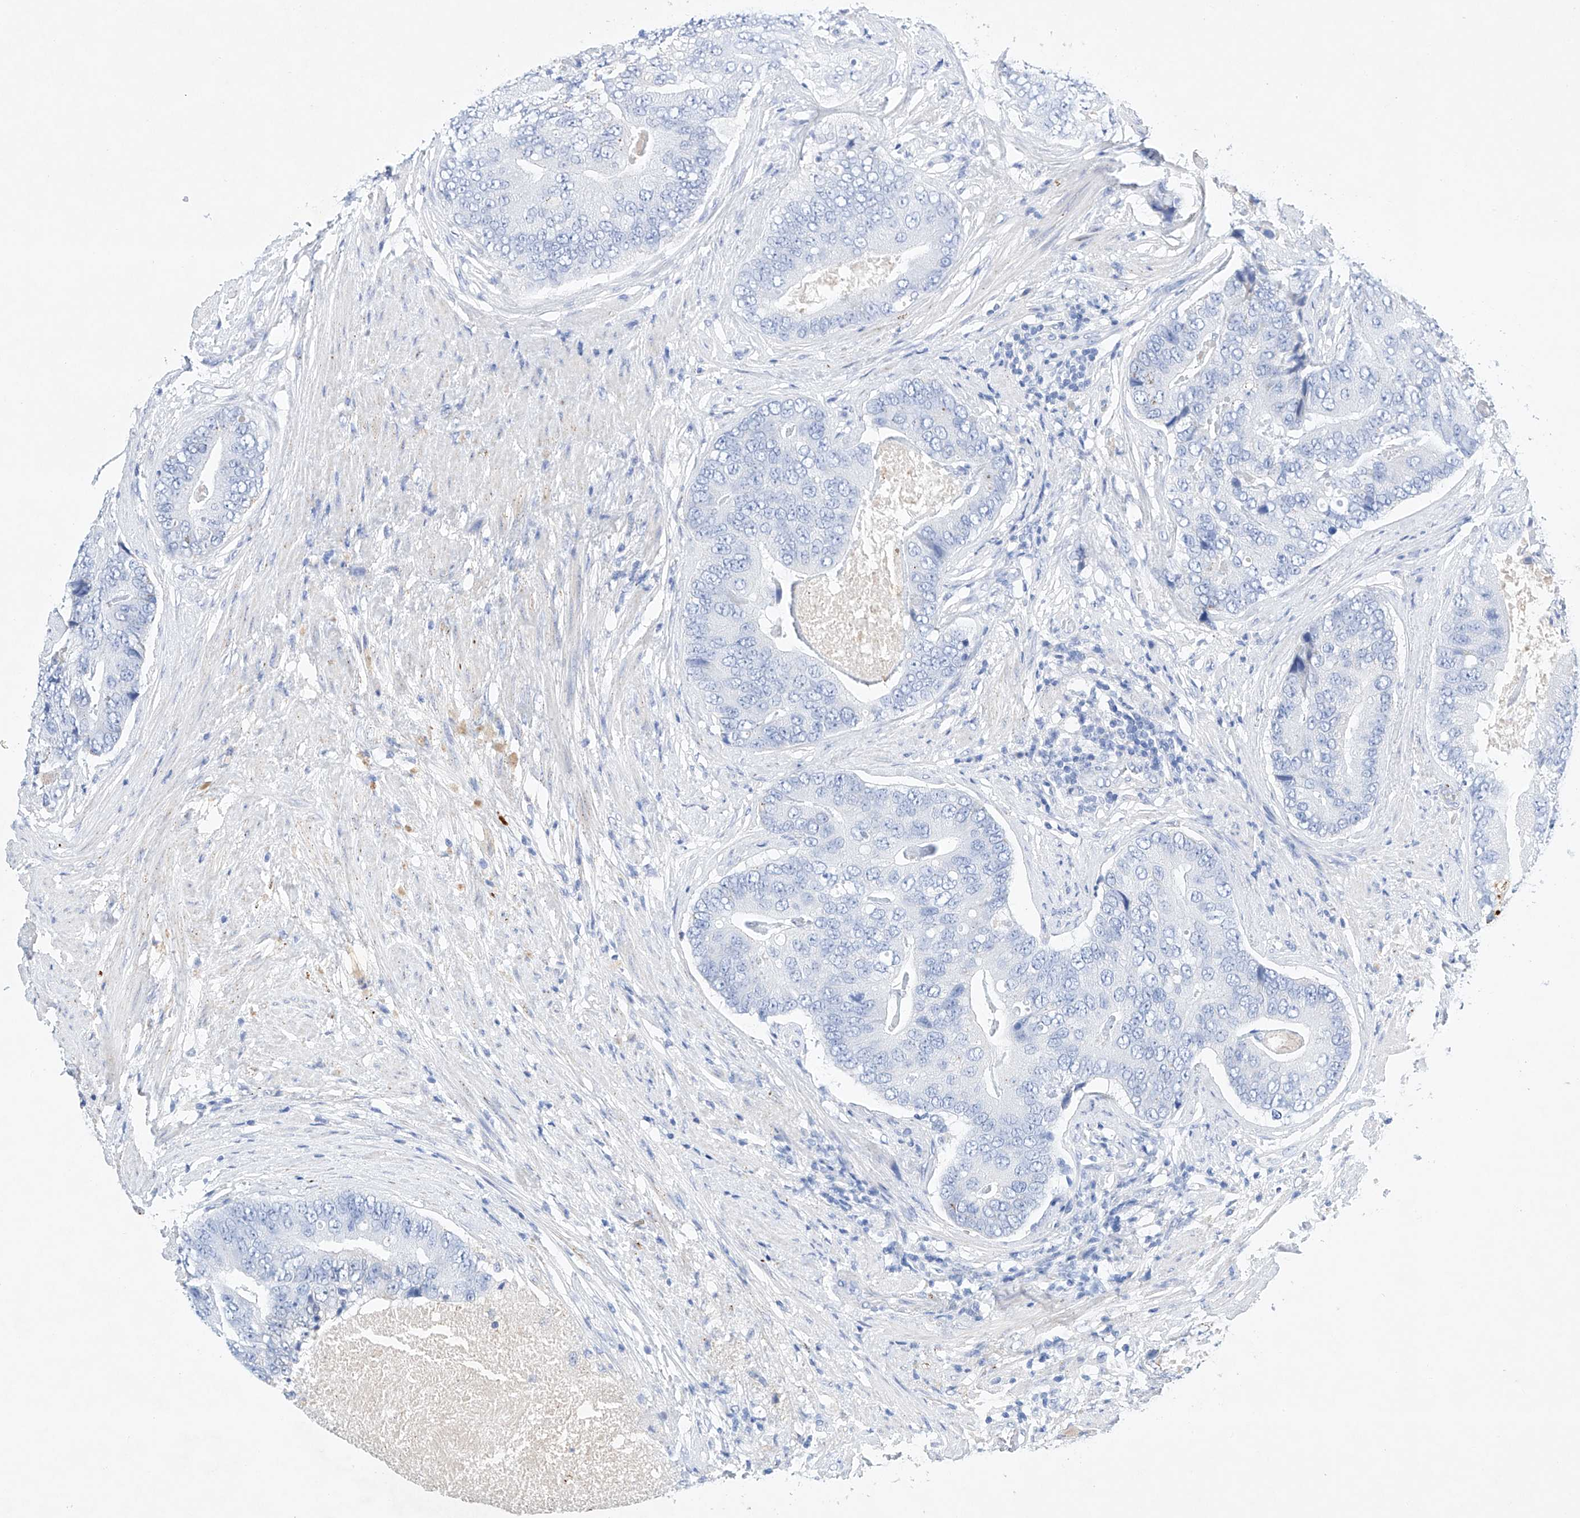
{"staining": {"intensity": "negative", "quantity": "none", "location": "none"}, "tissue": "prostate cancer", "cell_type": "Tumor cells", "image_type": "cancer", "snomed": [{"axis": "morphology", "description": "Adenocarcinoma, High grade"}, {"axis": "topography", "description": "Prostate"}], "caption": "Immunohistochemistry photomicrograph of human prostate cancer (high-grade adenocarcinoma) stained for a protein (brown), which exhibits no staining in tumor cells.", "gene": "LURAP1", "patient": {"sex": "male", "age": 70}}